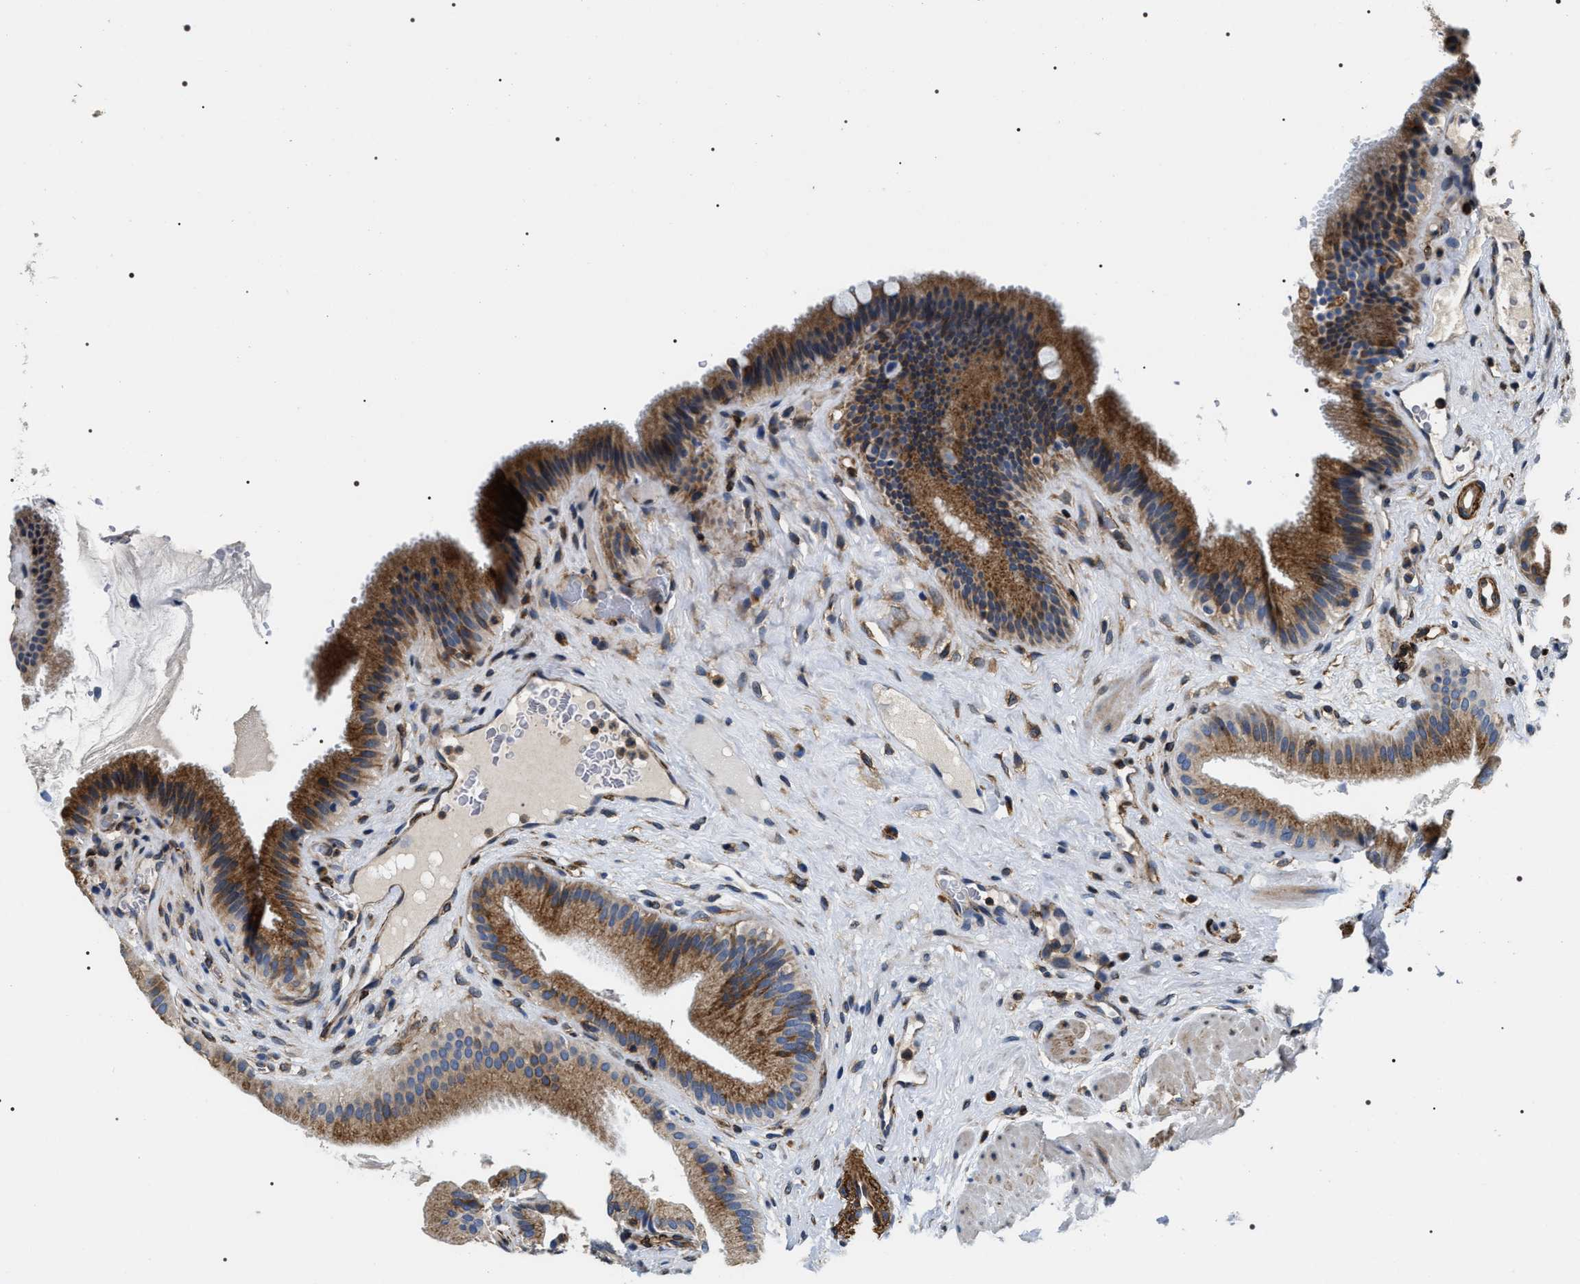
{"staining": {"intensity": "strong", "quantity": ">75%", "location": "cytoplasmic/membranous"}, "tissue": "gallbladder", "cell_type": "Glandular cells", "image_type": "normal", "snomed": [{"axis": "morphology", "description": "Normal tissue, NOS"}, {"axis": "topography", "description": "Gallbladder"}], "caption": "The micrograph reveals a brown stain indicating the presence of a protein in the cytoplasmic/membranous of glandular cells in gallbladder.", "gene": "ZC3HAV1L", "patient": {"sex": "male", "age": 49}}